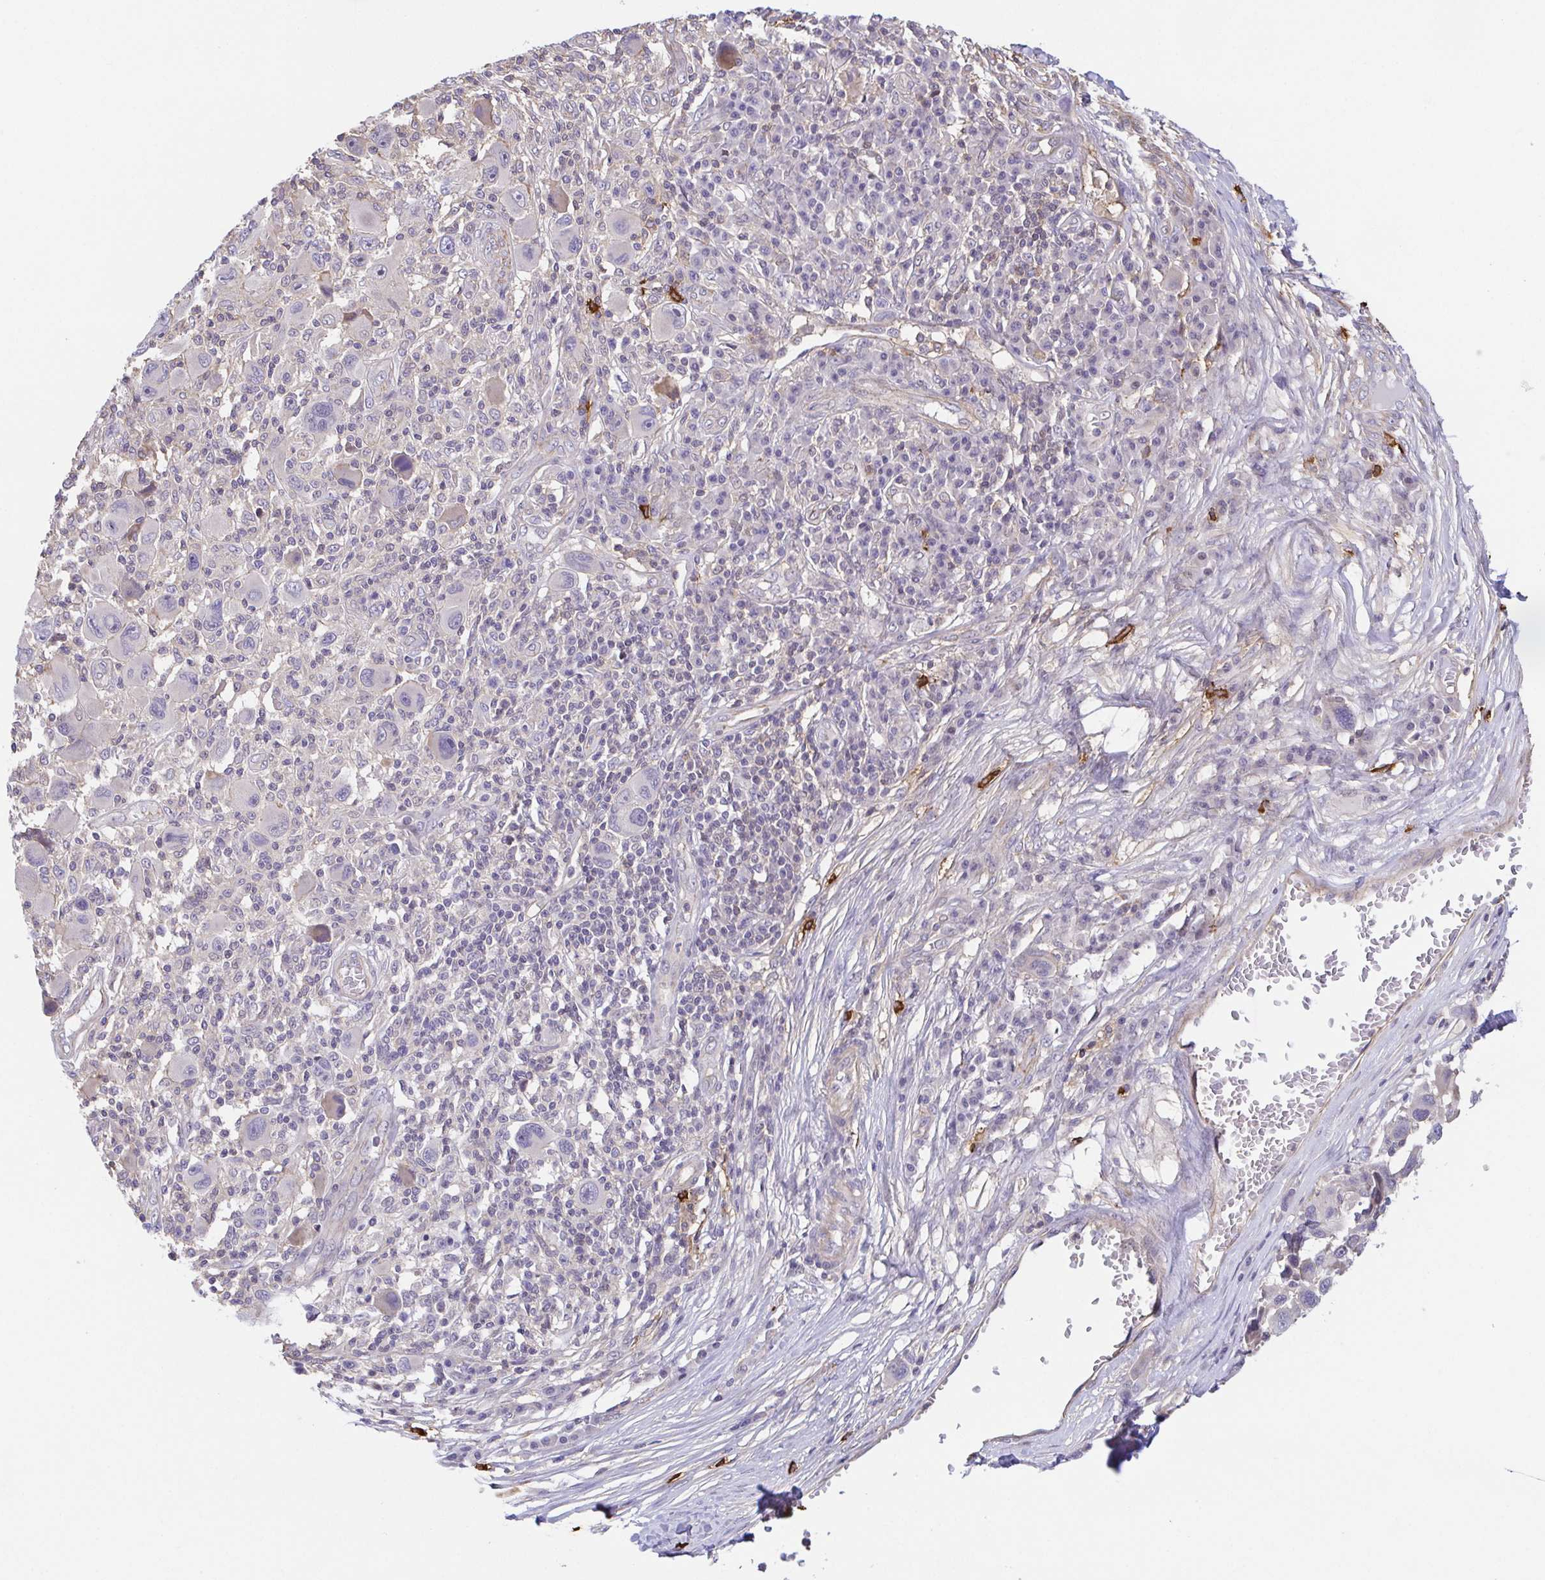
{"staining": {"intensity": "negative", "quantity": "none", "location": "none"}, "tissue": "melanoma", "cell_type": "Tumor cells", "image_type": "cancer", "snomed": [{"axis": "morphology", "description": "Malignant melanoma, NOS"}, {"axis": "topography", "description": "Skin"}], "caption": "High power microscopy photomicrograph of an immunohistochemistry (IHC) photomicrograph of melanoma, revealing no significant positivity in tumor cells. The staining was performed using DAB to visualize the protein expression in brown, while the nuclei were stained in blue with hematoxylin (Magnification: 20x).", "gene": "PREPL", "patient": {"sex": "male", "age": 53}}